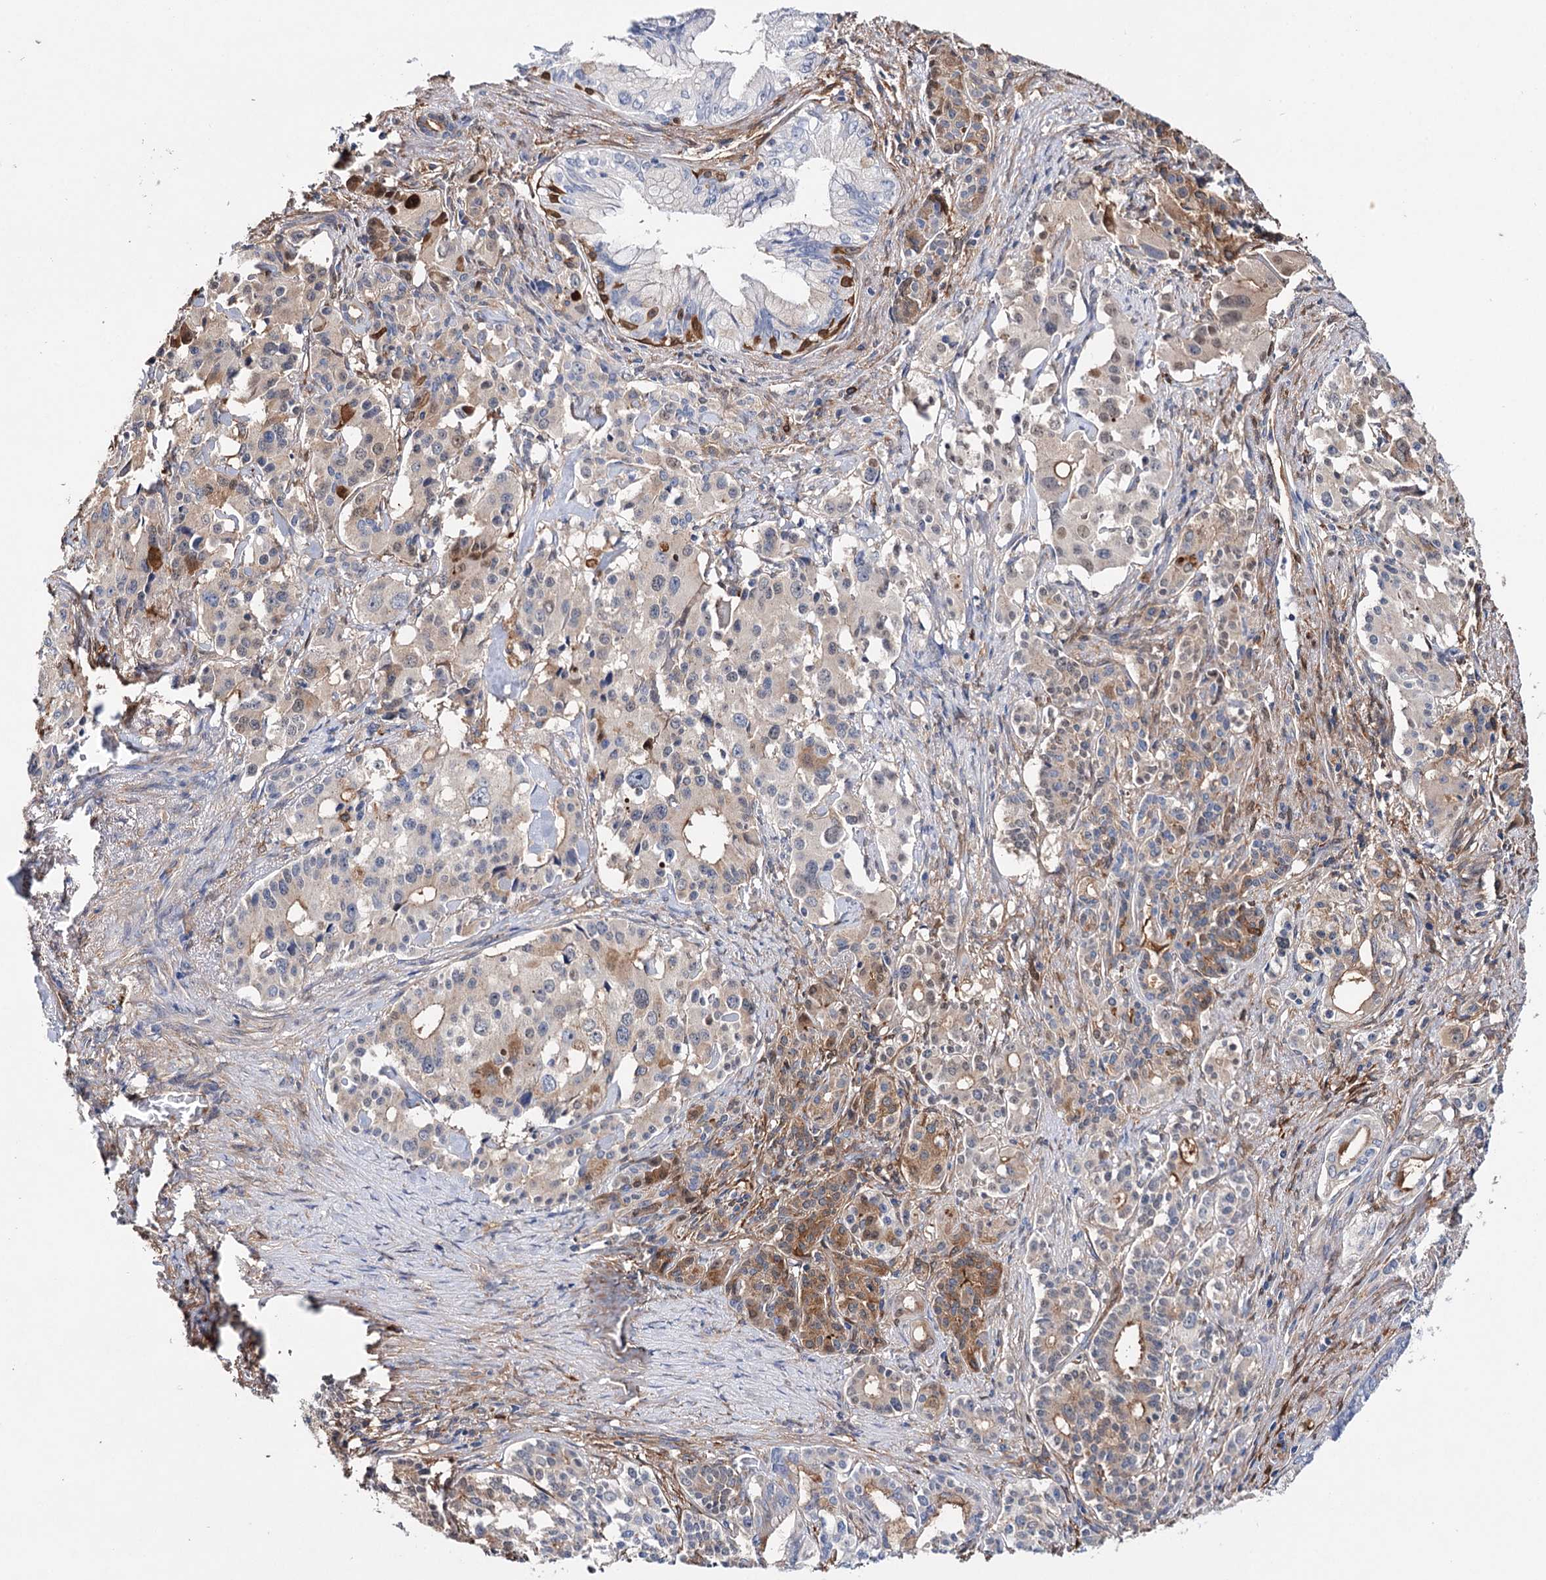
{"staining": {"intensity": "weak", "quantity": "<25%", "location": "cytoplasmic/membranous,nuclear"}, "tissue": "pancreatic cancer", "cell_type": "Tumor cells", "image_type": "cancer", "snomed": [{"axis": "morphology", "description": "Adenocarcinoma, NOS"}, {"axis": "topography", "description": "Pancreas"}], "caption": "This is a photomicrograph of immunohistochemistry staining of pancreatic cancer (adenocarcinoma), which shows no expression in tumor cells. (DAB immunohistochemistry, high magnification).", "gene": "CFAP46", "patient": {"sex": "female", "age": 74}}